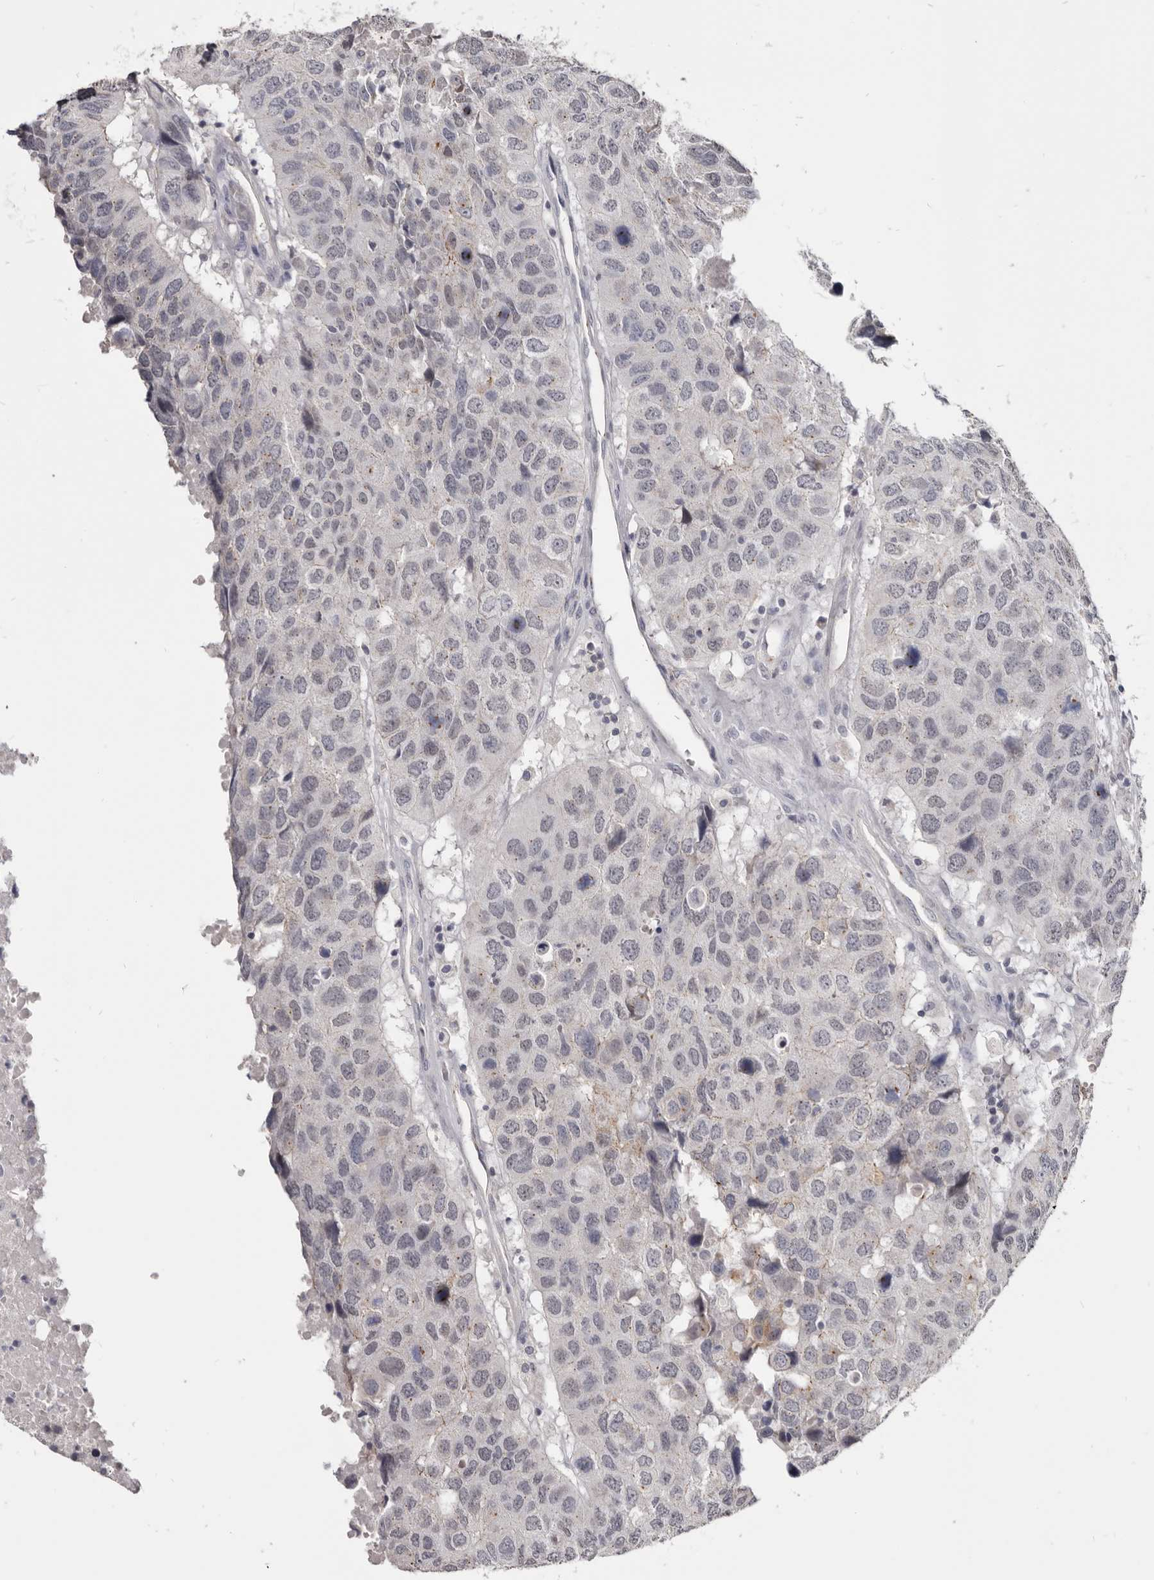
{"staining": {"intensity": "negative", "quantity": "none", "location": "none"}, "tissue": "head and neck cancer", "cell_type": "Tumor cells", "image_type": "cancer", "snomed": [{"axis": "morphology", "description": "Squamous cell carcinoma, NOS"}, {"axis": "topography", "description": "Head-Neck"}], "caption": "An immunohistochemistry micrograph of head and neck squamous cell carcinoma is shown. There is no staining in tumor cells of head and neck squamous cell carcinoma. (DAB (3,3'-diaminobenzidine) immunohistochemistry with hematoxylin counter stain).", "gene": "CGN", "patient": {"sex": "male", "age": 66}}